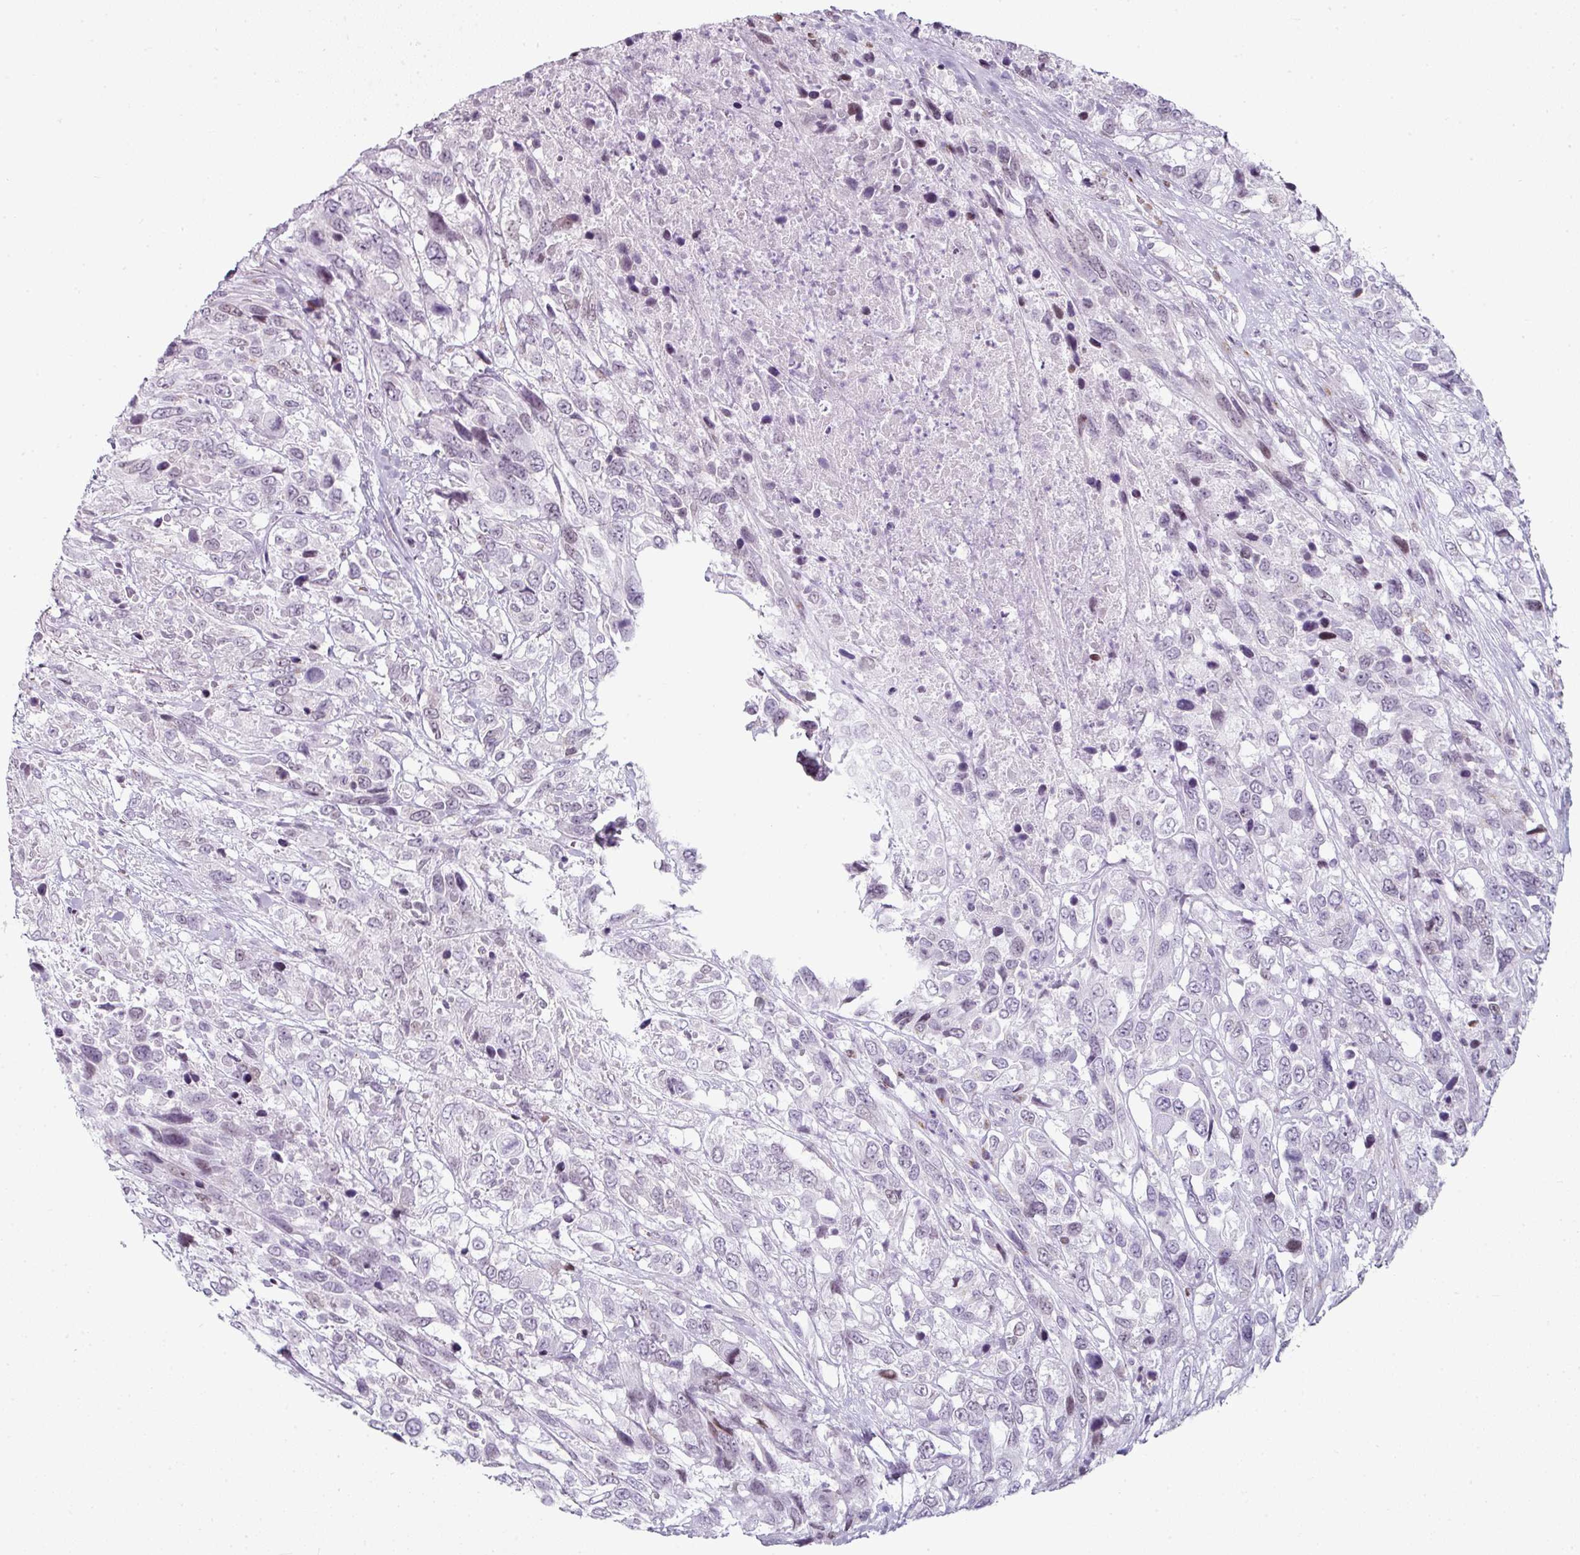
{"staining": {"intensity": "negative", "quantity": "none", "location": "none"}, "tissue": "urothelial cancer", "cell_type": "Tumor cells", "image_type": "cancer", "snomed": [{"axis": "morphology", "description": "Urothelial carcinoma, High grade"}, {"axis": "topography", "description": "Urinary bladder"}], "caption": "This is a image of immunohistochemistry (IHC) staining of high-grade urothelial carcinoma, which shows no positivity in tumor cells.", "gene": "SYT8", "patient": {"sex": "female", "age": 70}}